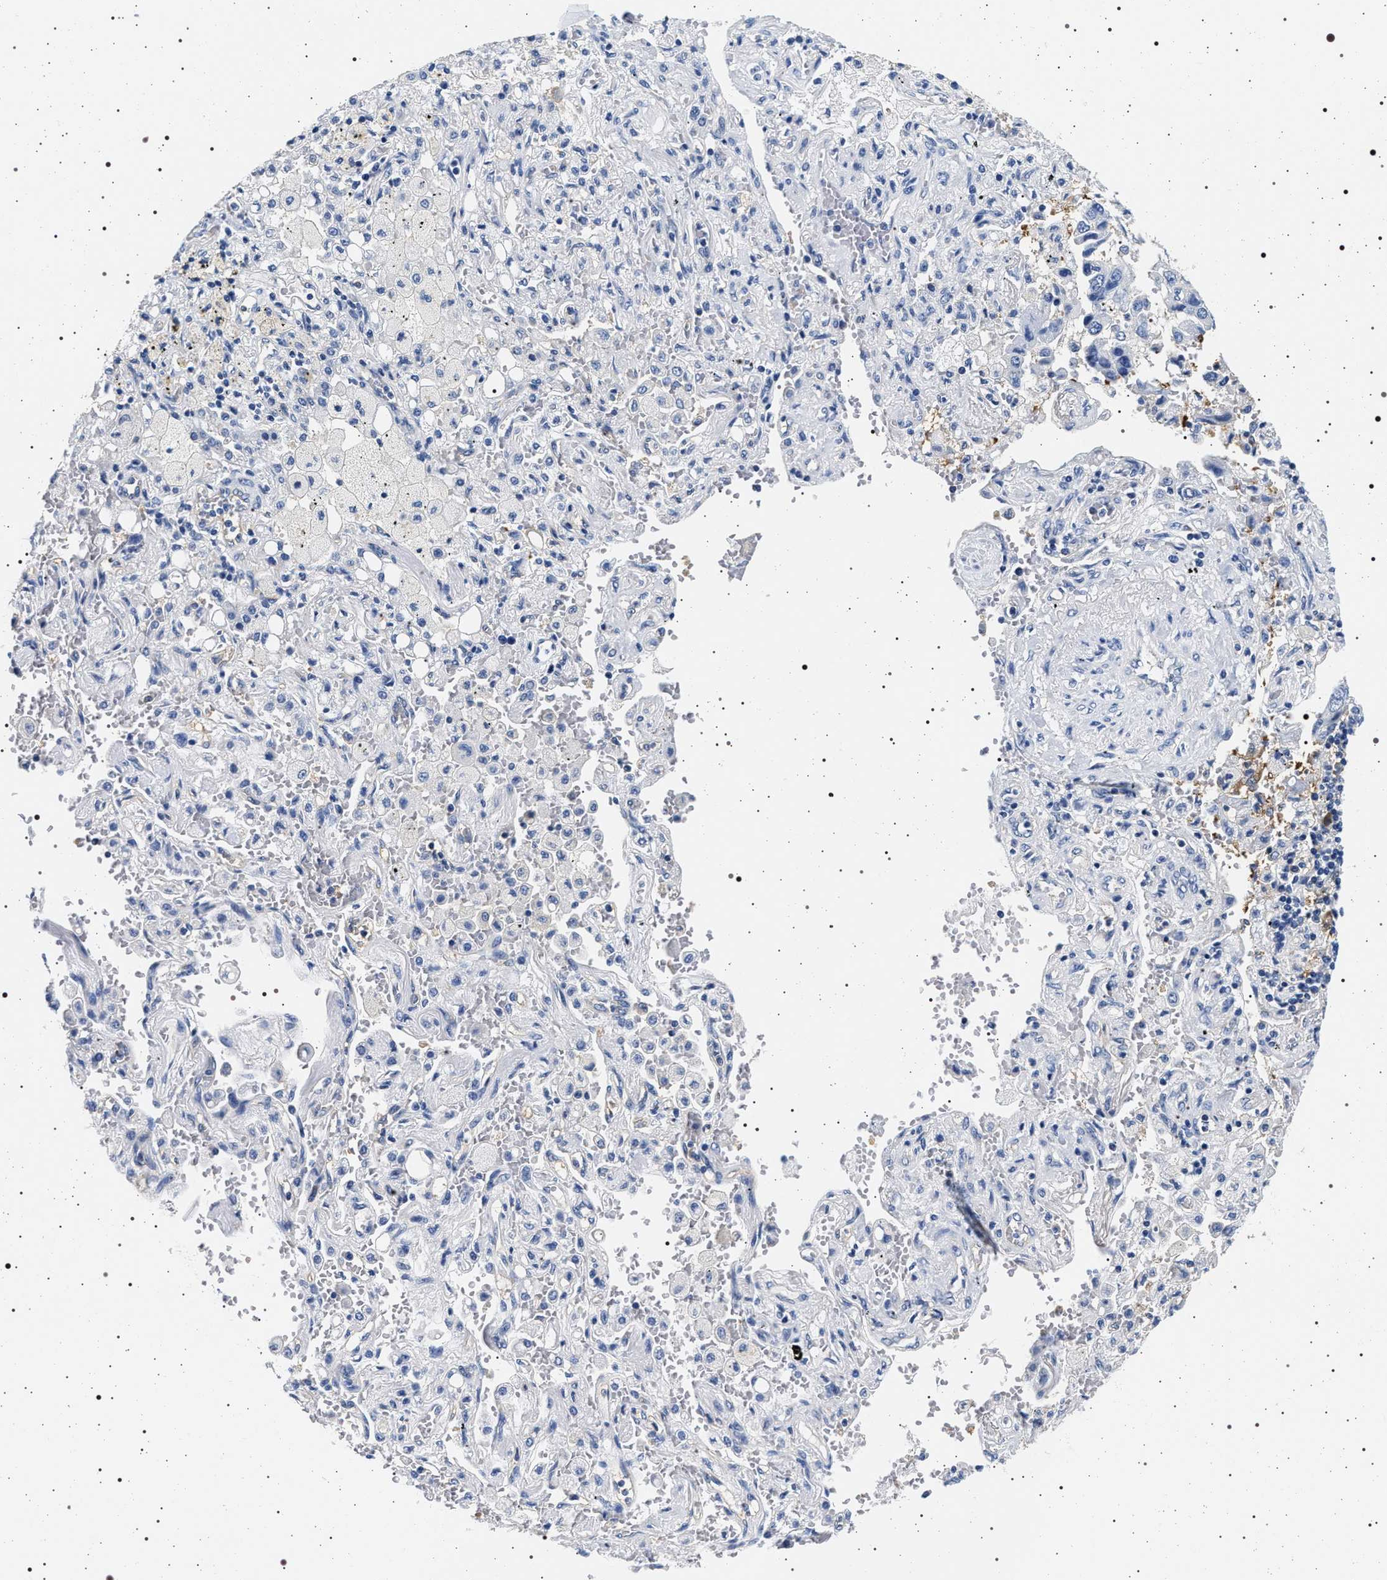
{"staining": {"intensity": "negative", "quantity": "none", "location": "none"}, "tissue": "lung cancer", "cell_type": "Tumor cells", "image_type": "cancer", "snomed": [{"axis": "morphology", "description": "Adenocarcinoma, NOS"}, {"axis": "topography", "description": "Lung"}], "caption": "Human lung cancer (adenocarcinoma) stained for a protein using IHC displays no staining in tumor cells.", "gene": "HSD17B1", "patient": {"sex": "female", "age": 65}}